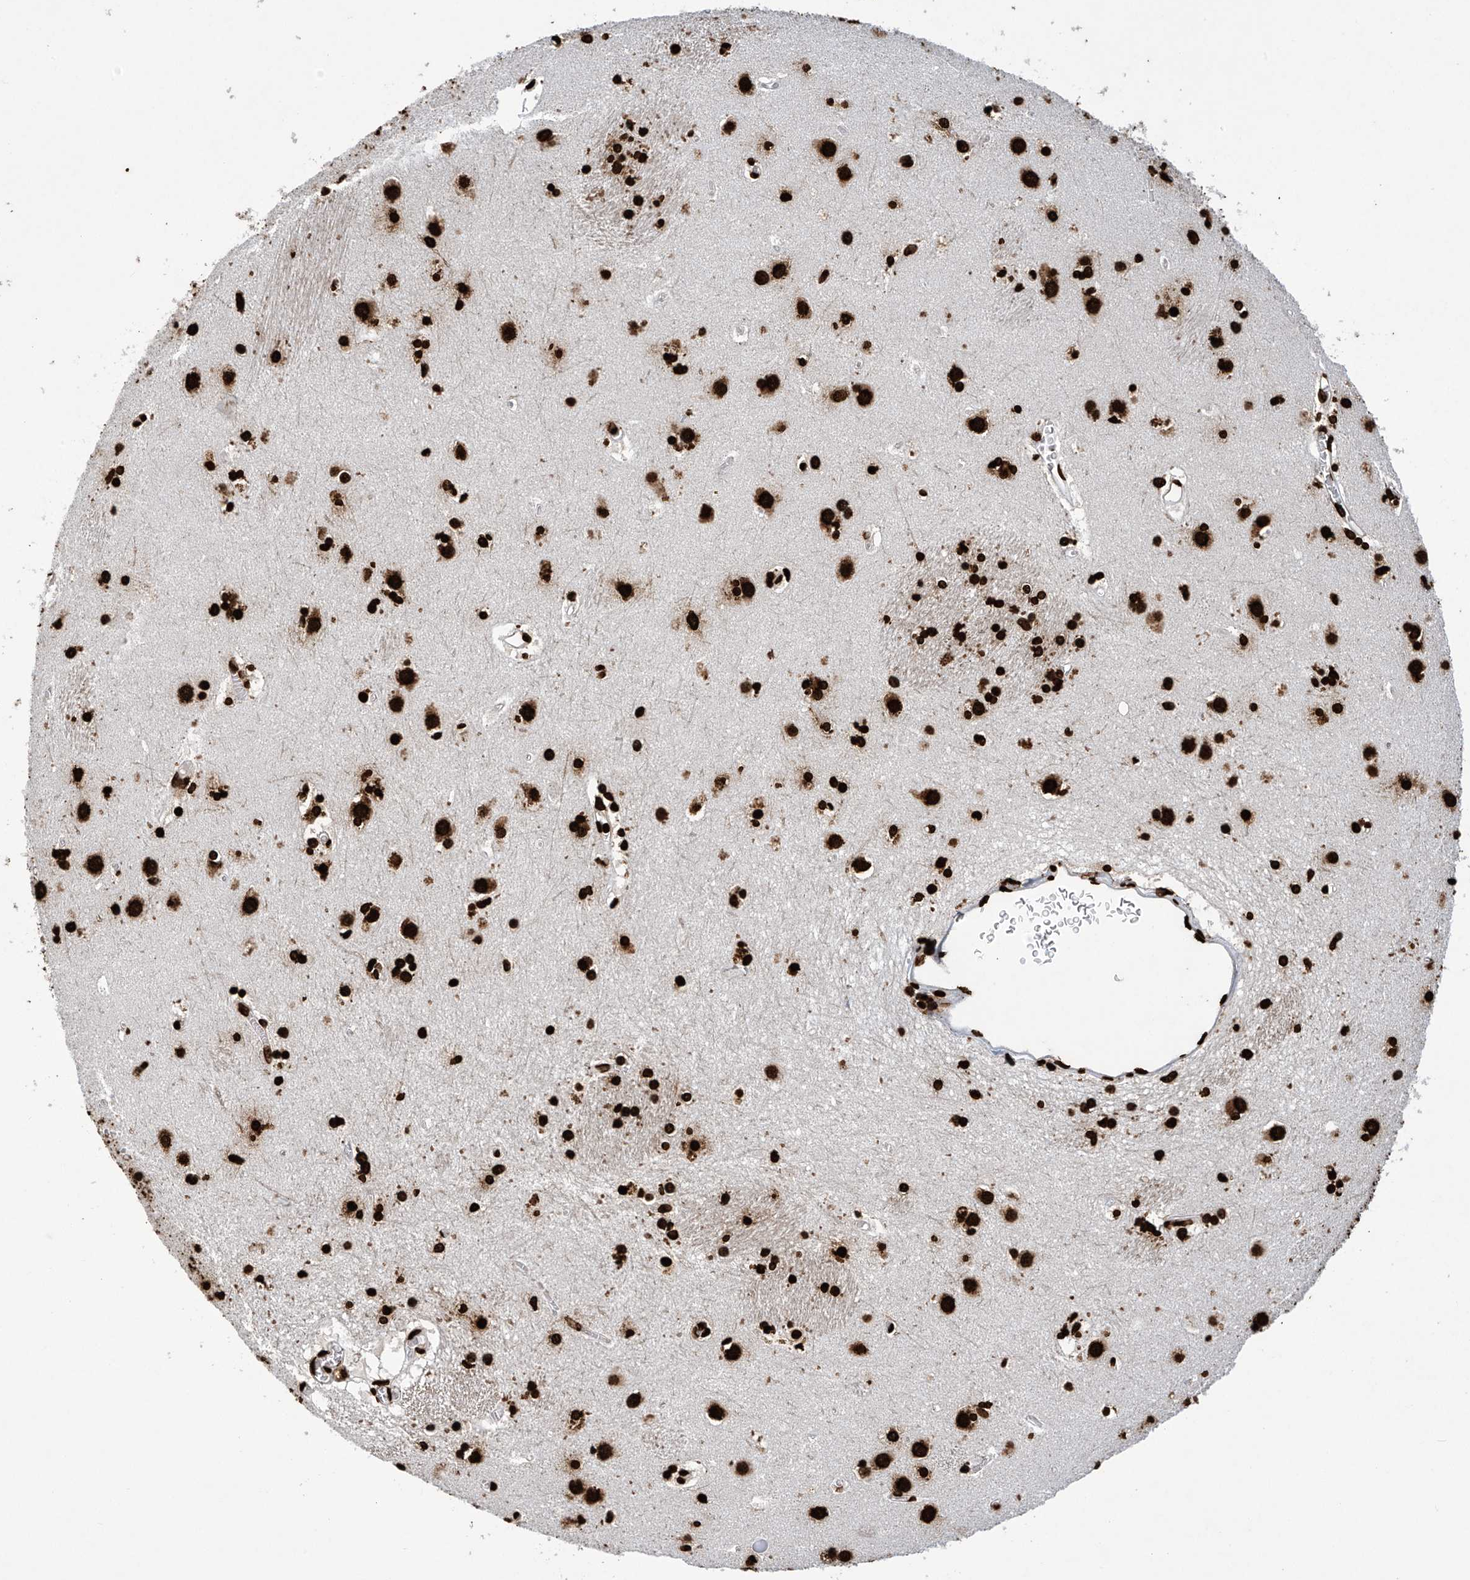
{"staining": {"intensity": "strong", "quantity": ">75%", "location": "nuclear"}, "tissue": "caudate", "cell_type": "Glial cells", "image_type": "normal", "snomed": [{"axis": "morphology", "description": "Normal tissue, NOS"}, {"axis": "topography", "description": "Lateral ventricle wall"}], "caption": "Immunohistochemical staining of unremarkable caudate displays high levels of strong nuclear expression in approximately >75% of glial cells. (DAB (3,3'-diaminobenzidine) = brown stain, brightfield microscopy at high magnification).", "gene": "H3", "patient": {"sex": "male", "age": 70}}